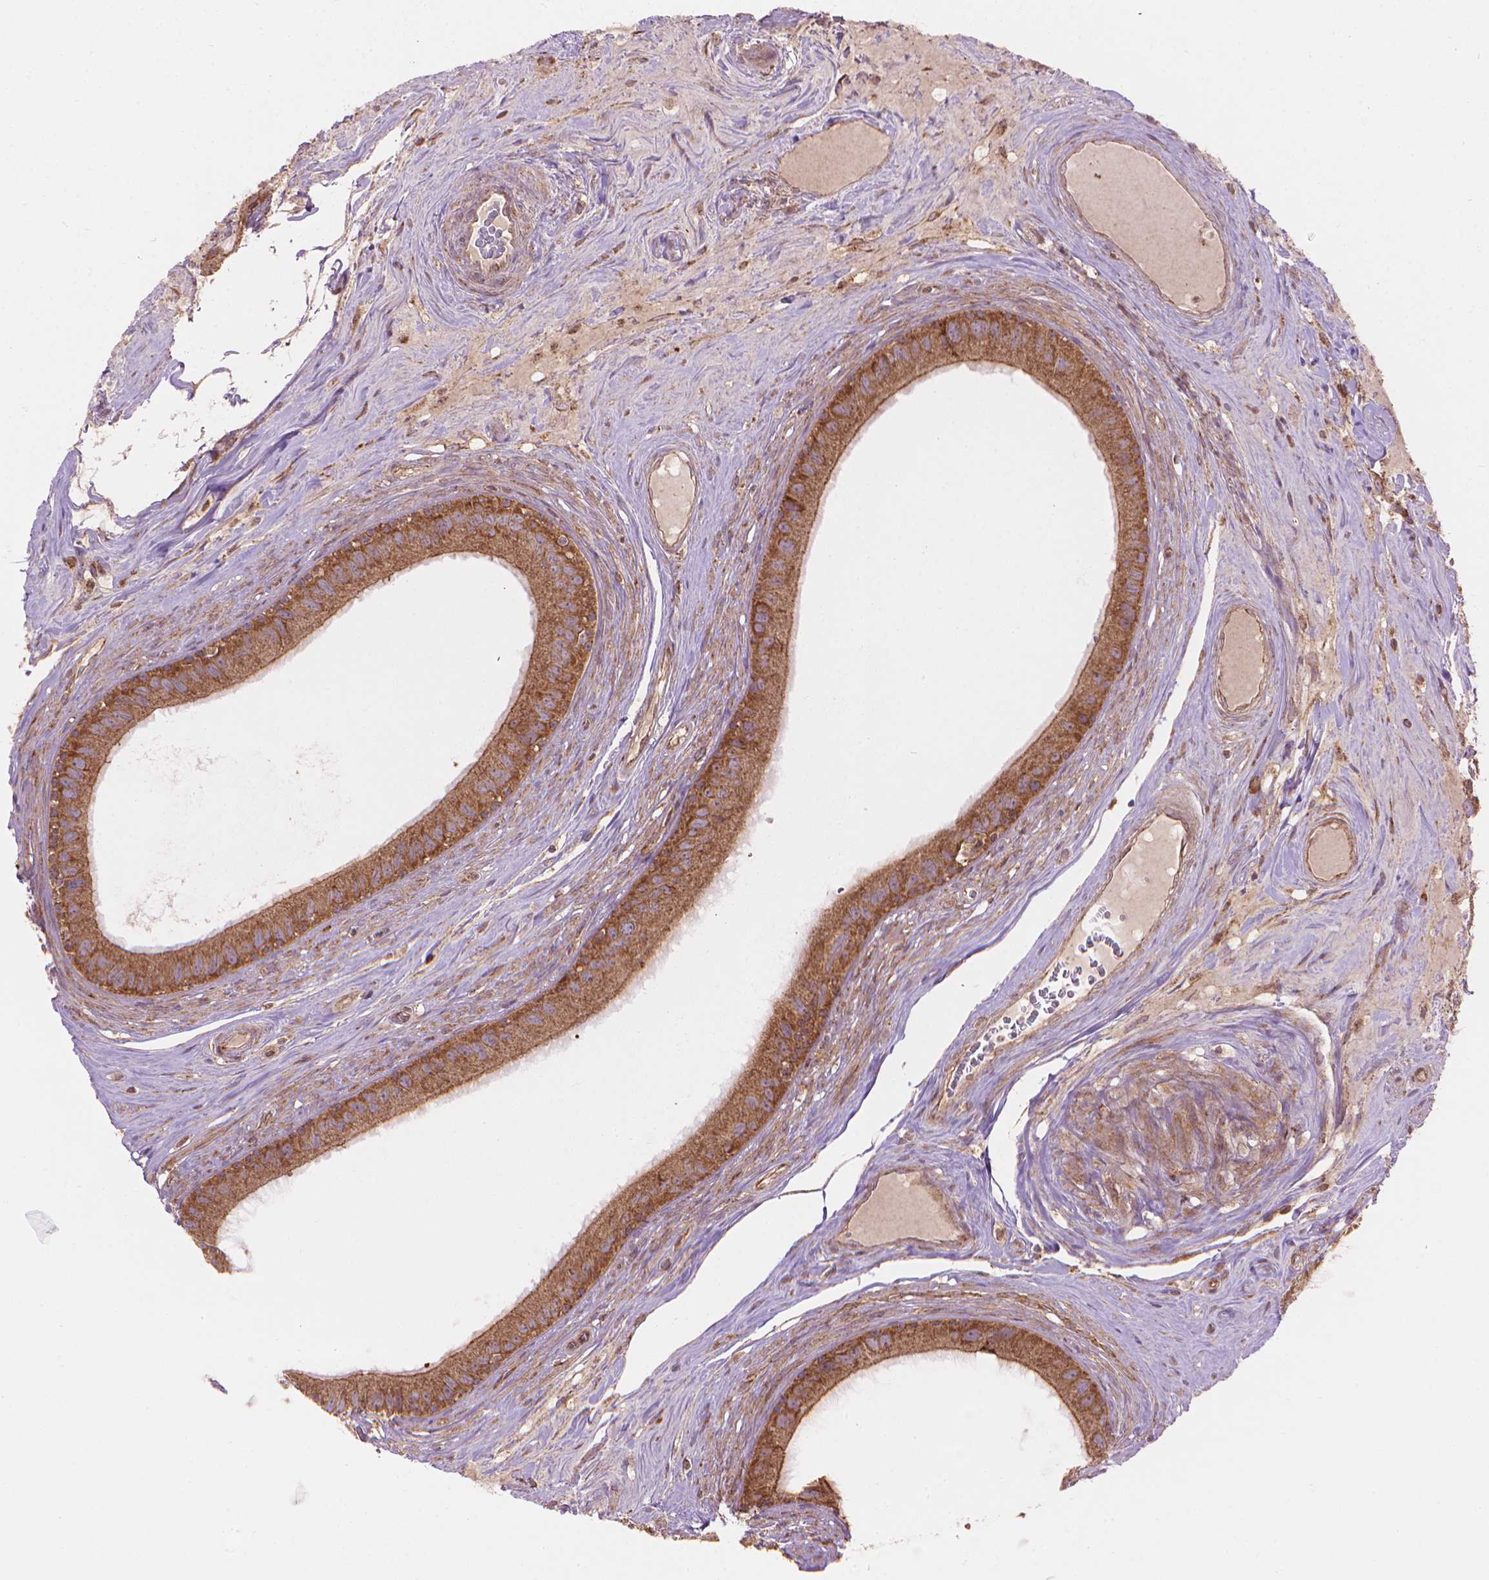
{"staining": {"intensity": "moderate", "quantity": ">75%", "location": "cytoplasmic/membranous"}, "tissue": "epididymis", "cell_type": "Glandular cells", "image_type": "normal", "snomed": [{"axis": "morphology", "description": "Normal tissue, NOS"}, {"axis": "topography", "description": "Epididymis"}], "caption": "Moderate cytoplasmic/membranous expression is present in about >75% of glandular cells in unremarkable epididymis.", "gene": "VARS2", "patient": {"sex": "male", "age": 59}}